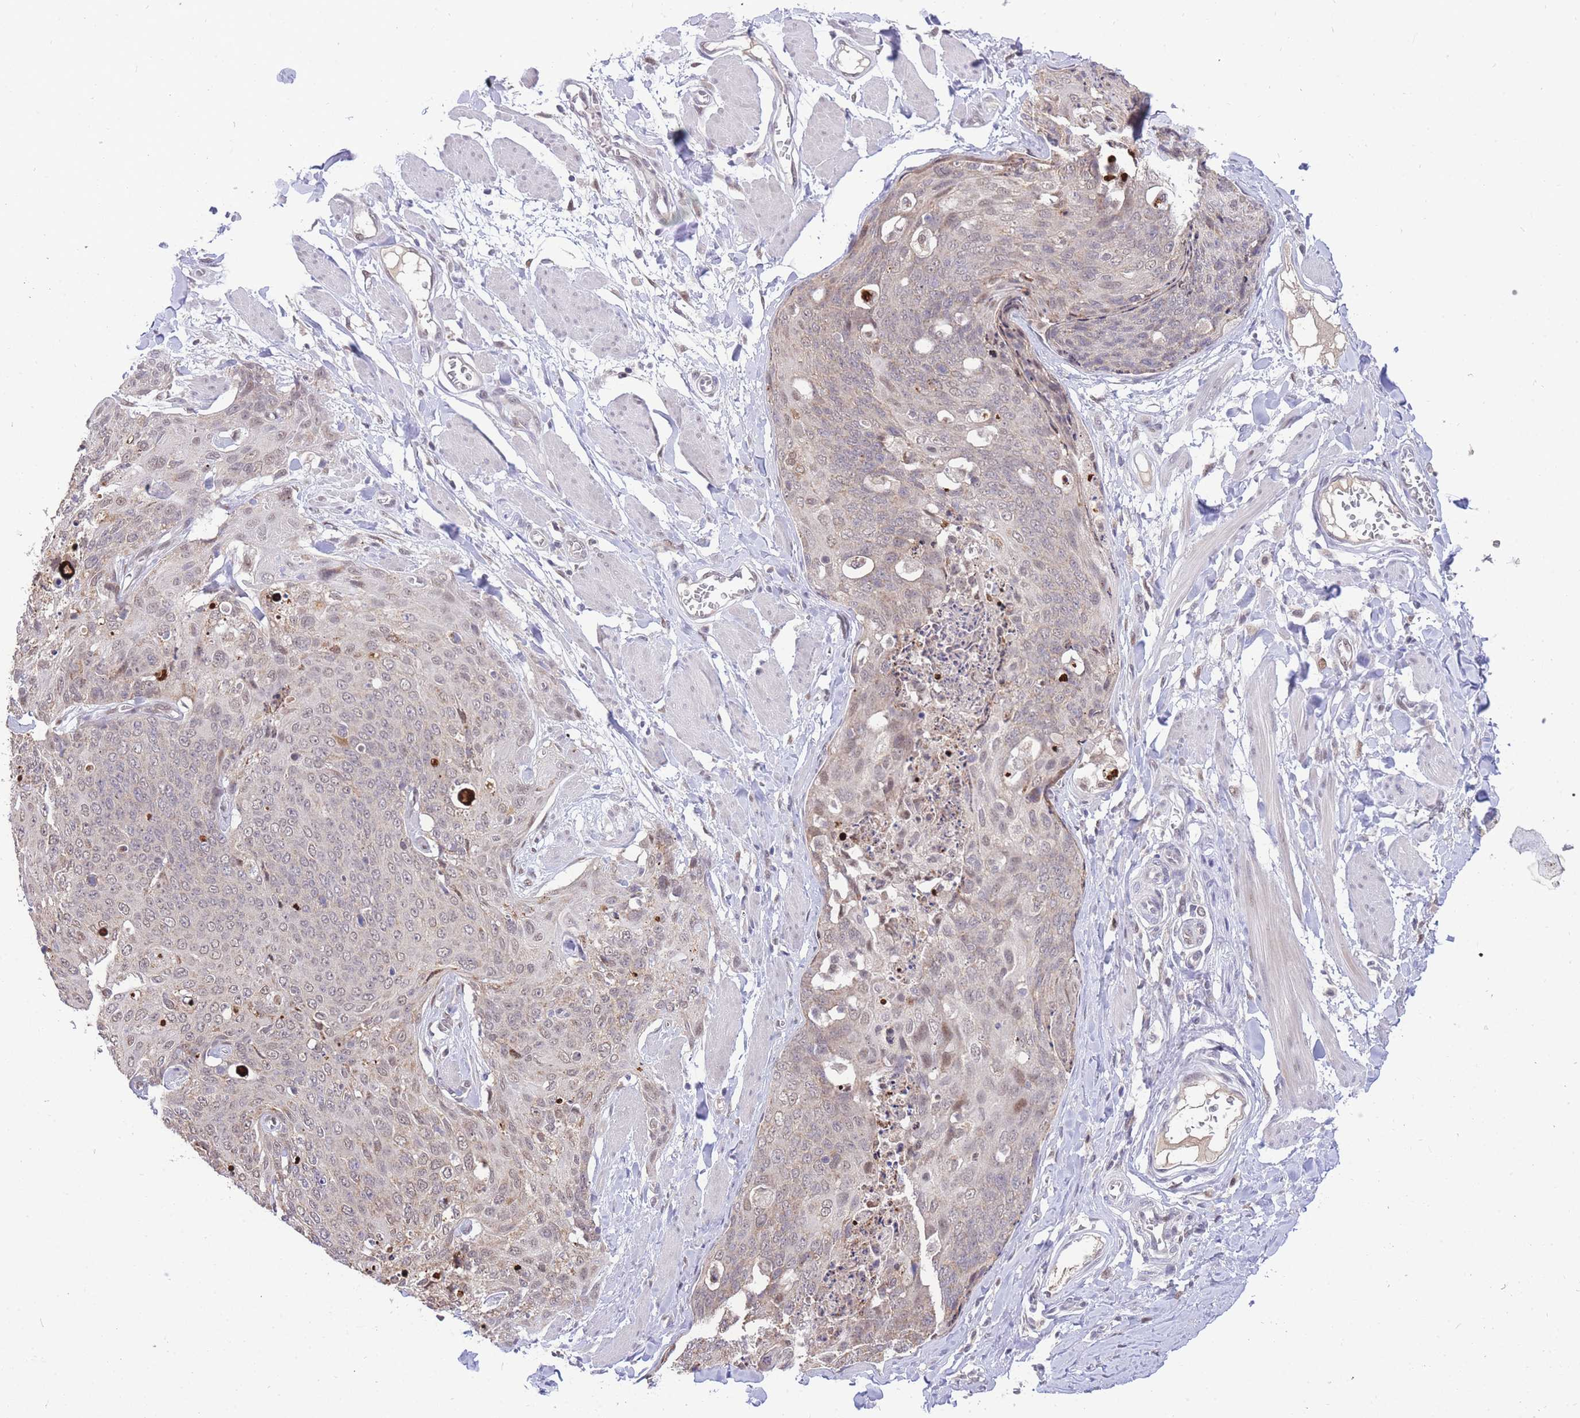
{"staining": {"intensity": "weak", "quantity": "<25%", "location": "nuclear"}, "tissue": "skin cancer", "cell_type": "Tumor cells", "image_type": "cancer", "snomed": [{"axis": "morphology", "description": "Squamous cell carcinoma, NOS"}, {"axis": "topography", "description": "Skin"}, {"axis": "topography", "description": "Vulva"}], "caption": "This micrograph is of skin squamous cell carcinoma stained with immunohistochemistry (IHC) to label a protein in brown with the nuclei are counter-stained blue. There is no positivity in tumor cells.", "gene": "PUS10", "patient": {"sex": "female", "age": 85}}